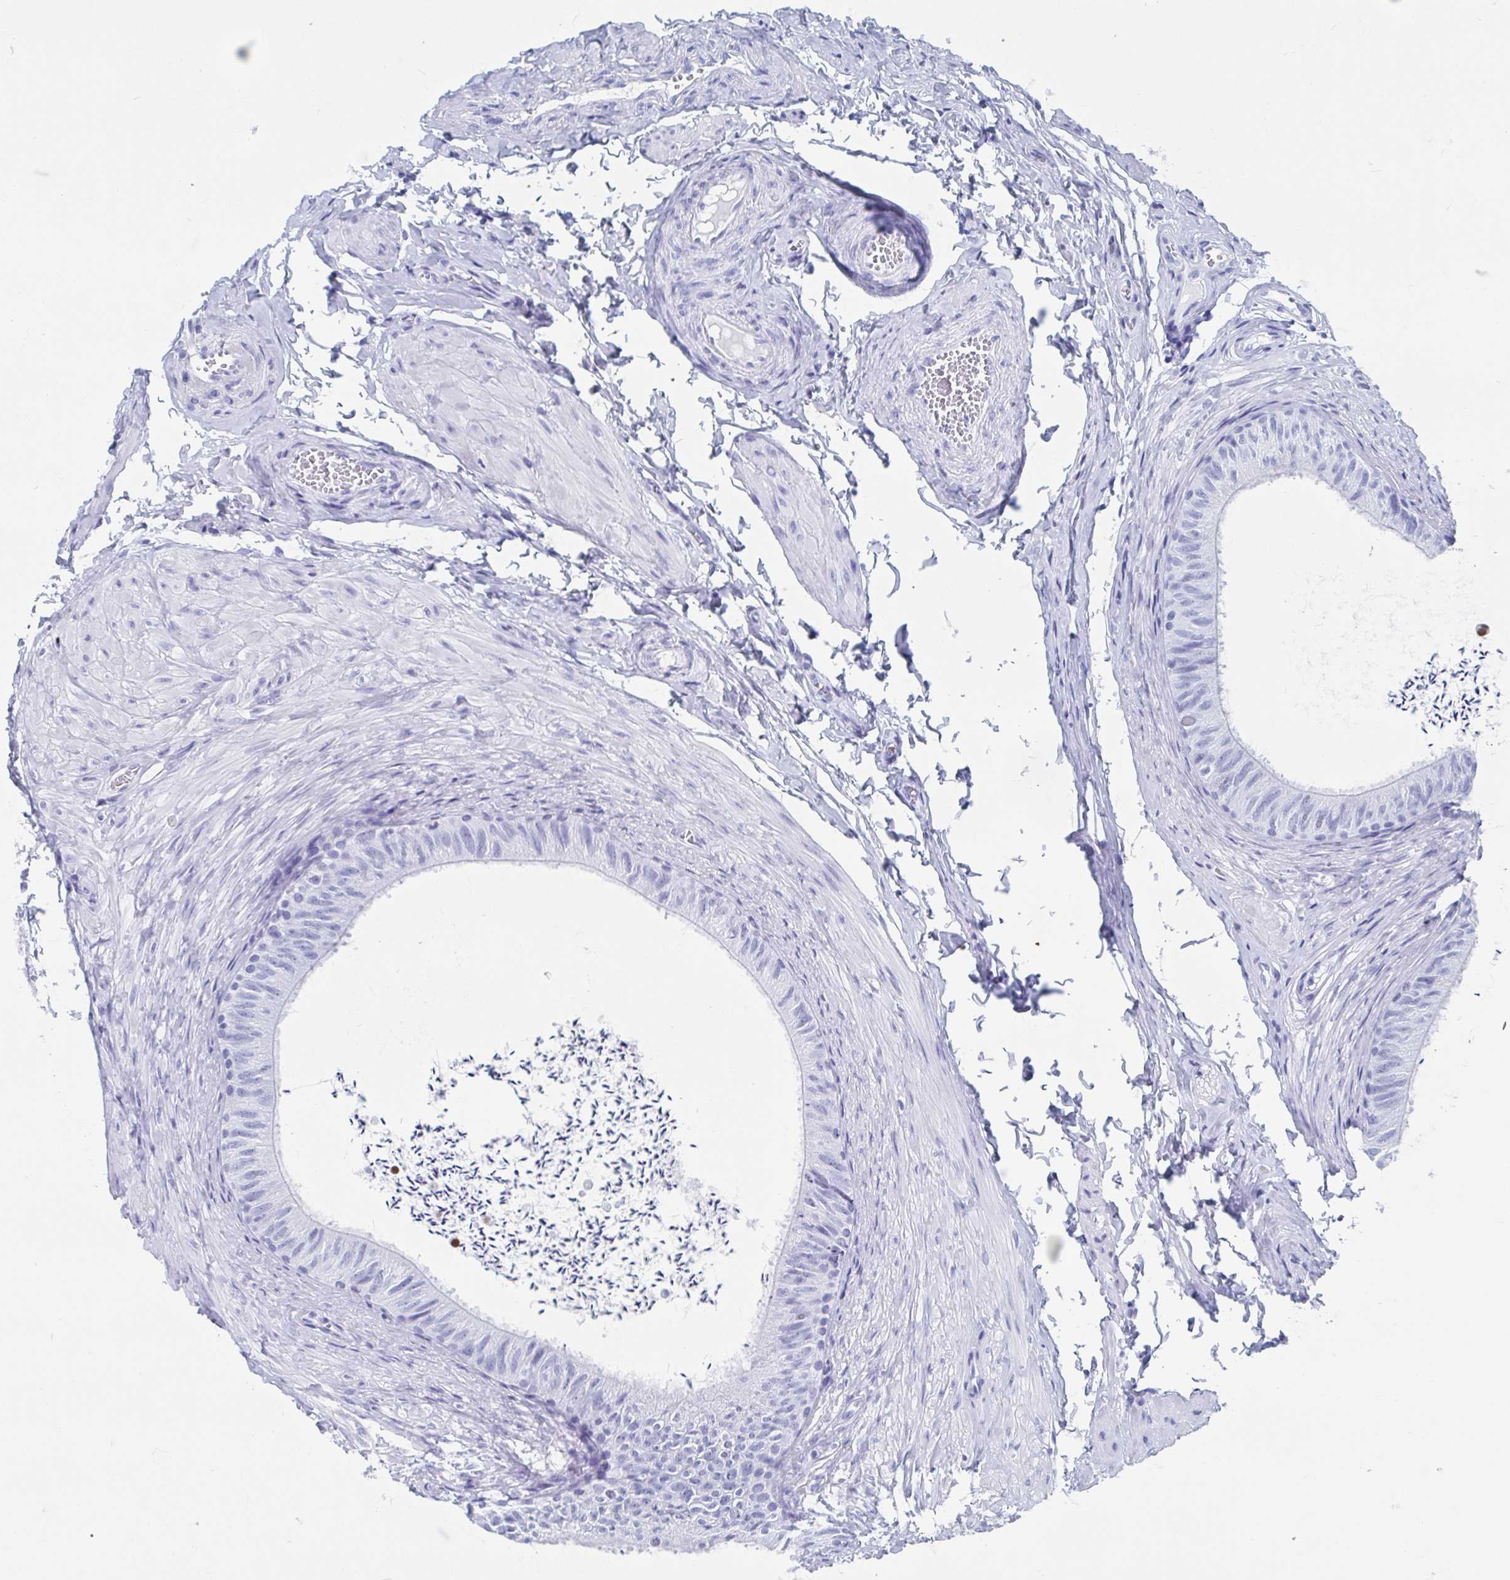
{"staining": {"intensity": "negative", "quantity": "none", "location": "none"}, "tissue": "epididymis", "cell_type": "Glandular cells", "image_type": "normal", "snomed": [{"axis": "morphology", "description": "Normal tissue, NOS"}, {"axis": "topography", "description": "Epididymis, spermatic cord, NOS"}, {"axis": "topography", "description": "Epididymis"}, {"axis": "topography", "description": "Peripheral nerve tissue"}], "caption": "IHC of unremarkable epididymis shows no expression in glandular cells.", "gene": "HDGFL1", "patient": {"sex": "male", "age": 29}}